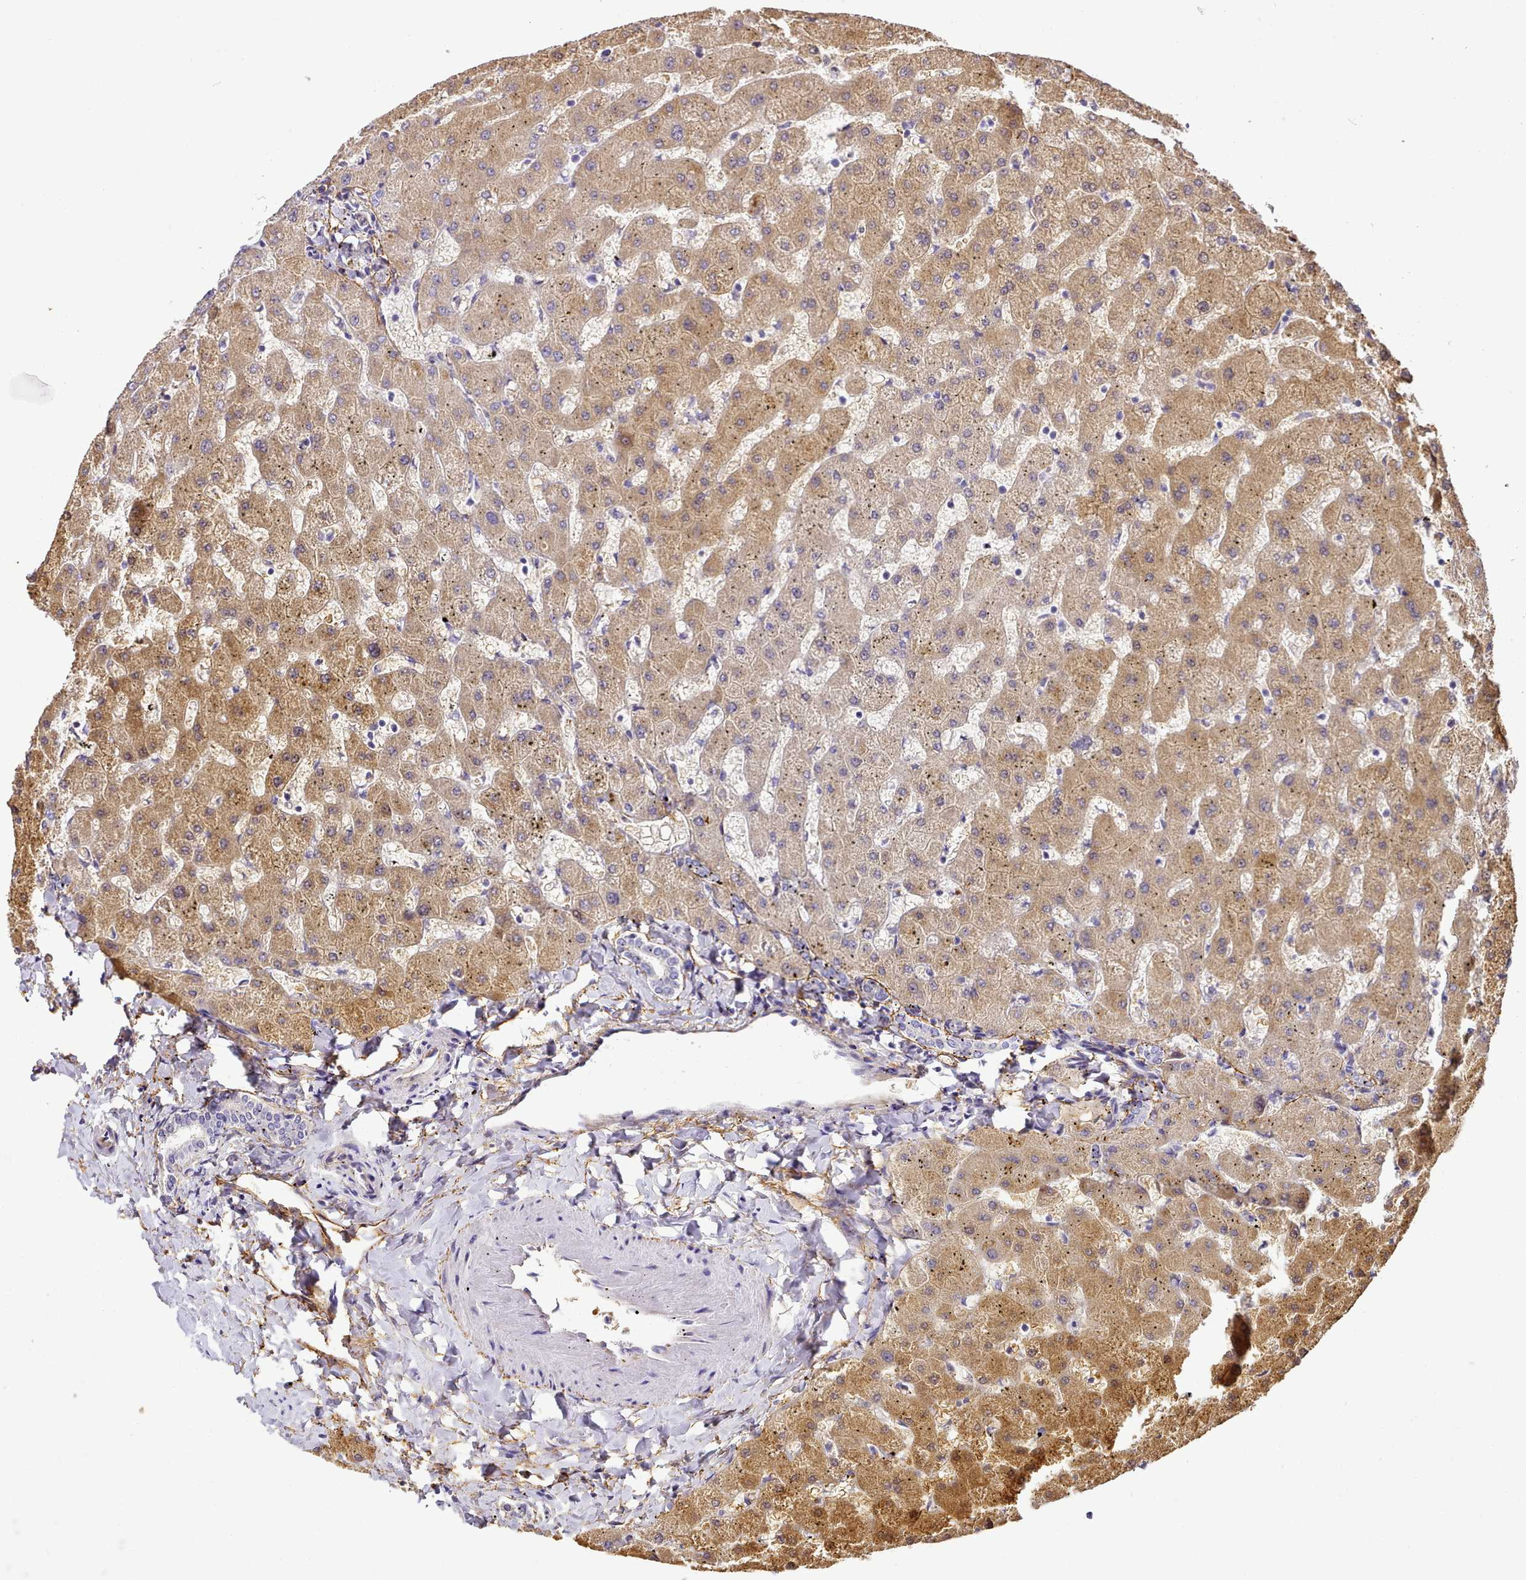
{"staining": {"intensity": "negative", "quantity": "none", "location": "none"}, "tissue": "liver", "cell_type": "Cholangiocytes", "image_type": "normal", "snomed": [{"axis": "morphology", "description": "Normal tissue, NOS"}, {"axis": "topography", "description": "Liver"}], "caption": "Immunohistochemistry photomicrograph of unremarkable liver: human liver stained with DAB demonstrates no significant protein positivity in cholangiocytes.", "gene": "NBPF10", "patient": {"sex": "female", "age": 63}}